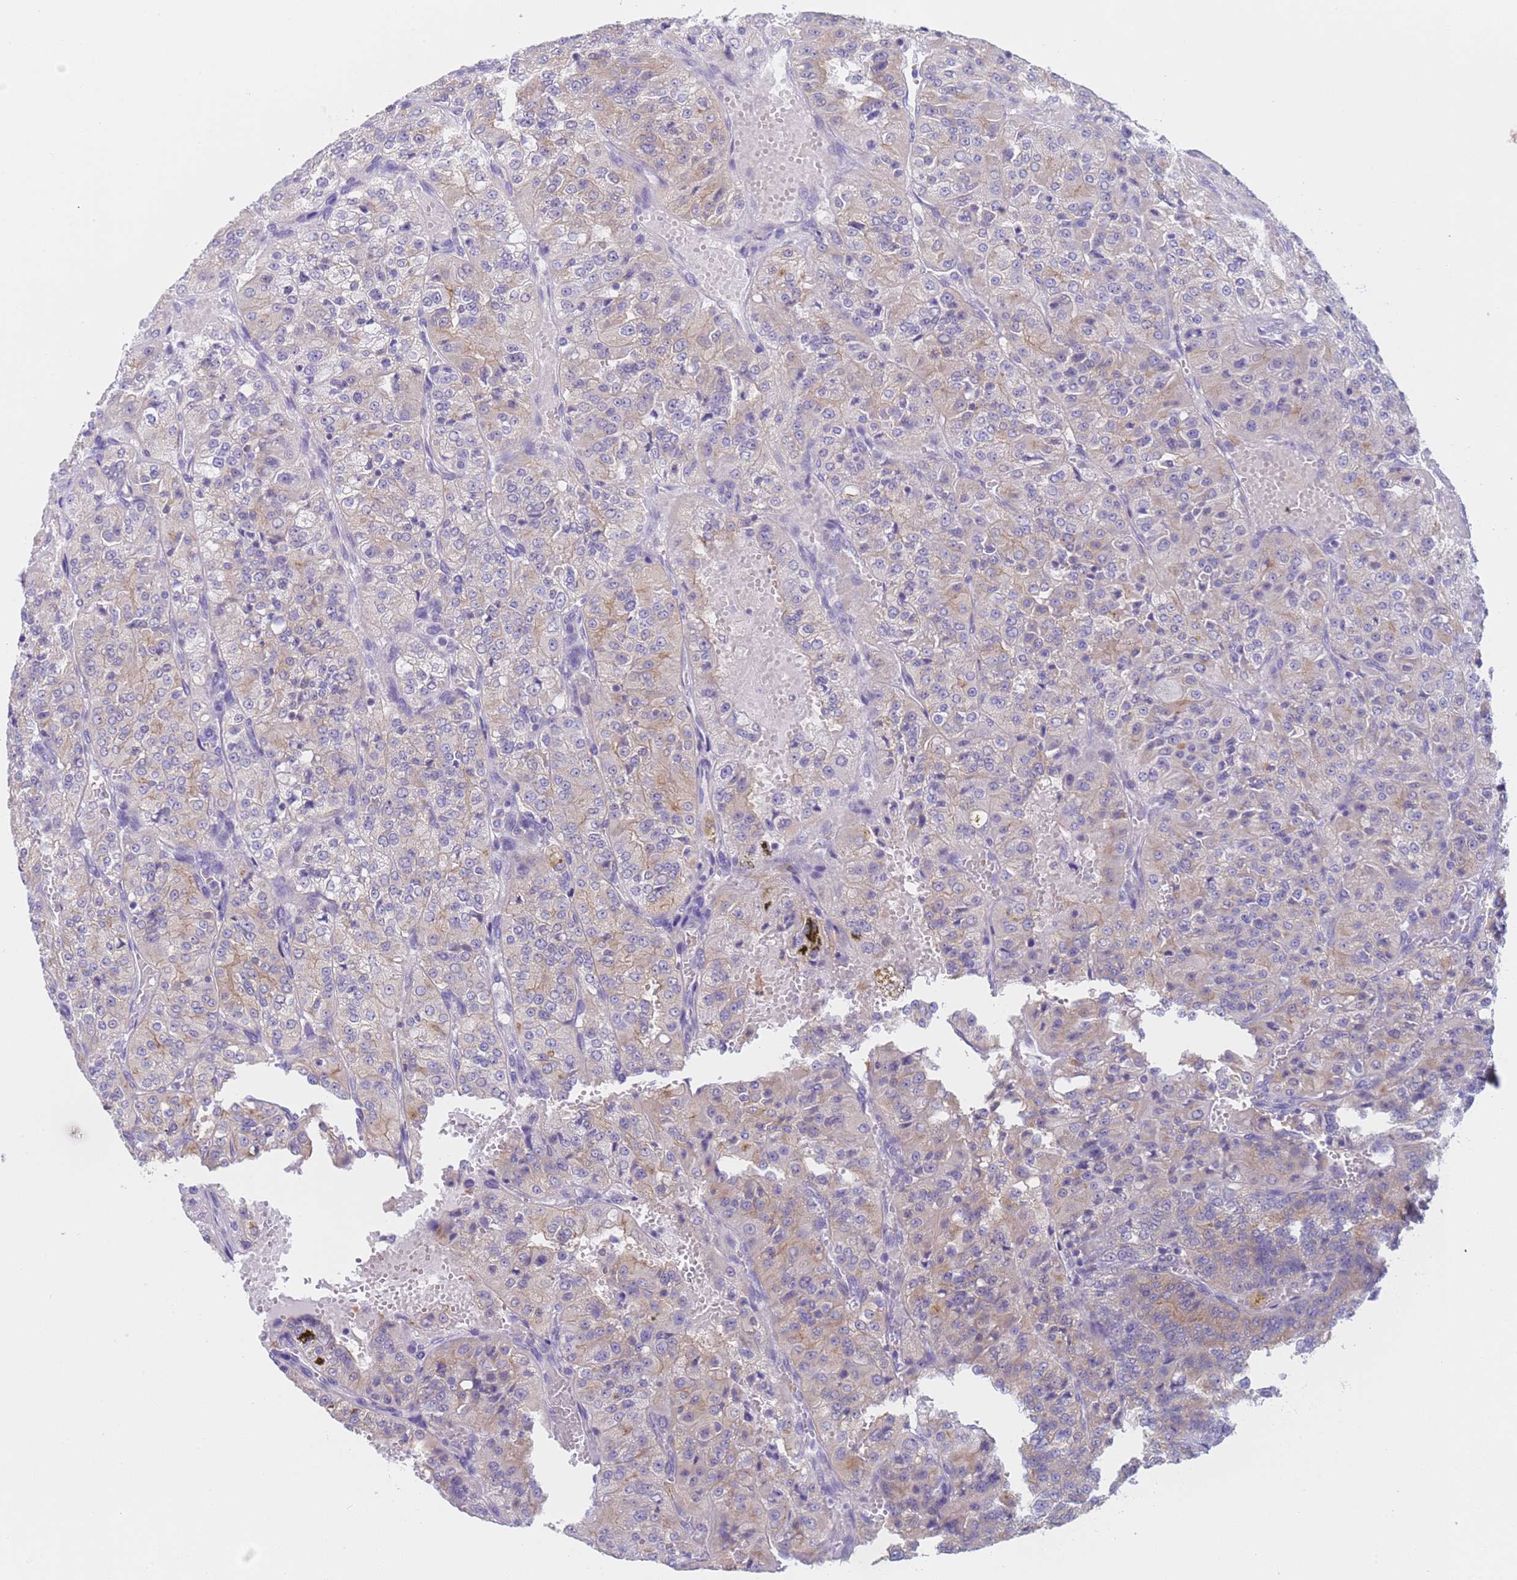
{"staining": {"intensity": "weak", "quantity": "25%-75%", "location": "cytoplasmic/membranous"}, "tissue": "renal cancer", "cell_type": "Tumor cells", "image_type": "cancer", "snomed": [{"axis": "morphology", "description": "Adenocarcinoma, NOS"}, {"axis": "topography", "description": "Kidney"}], "caption": "An image showing weak cytoplasmic/membranous expression in about 25%-75% of tumor cells in renal adenocarcinoma, as visualized by brown immunohistochemical staining.", "gene": "CAPN7", "patient": {"sex": "female", "age": 63}}